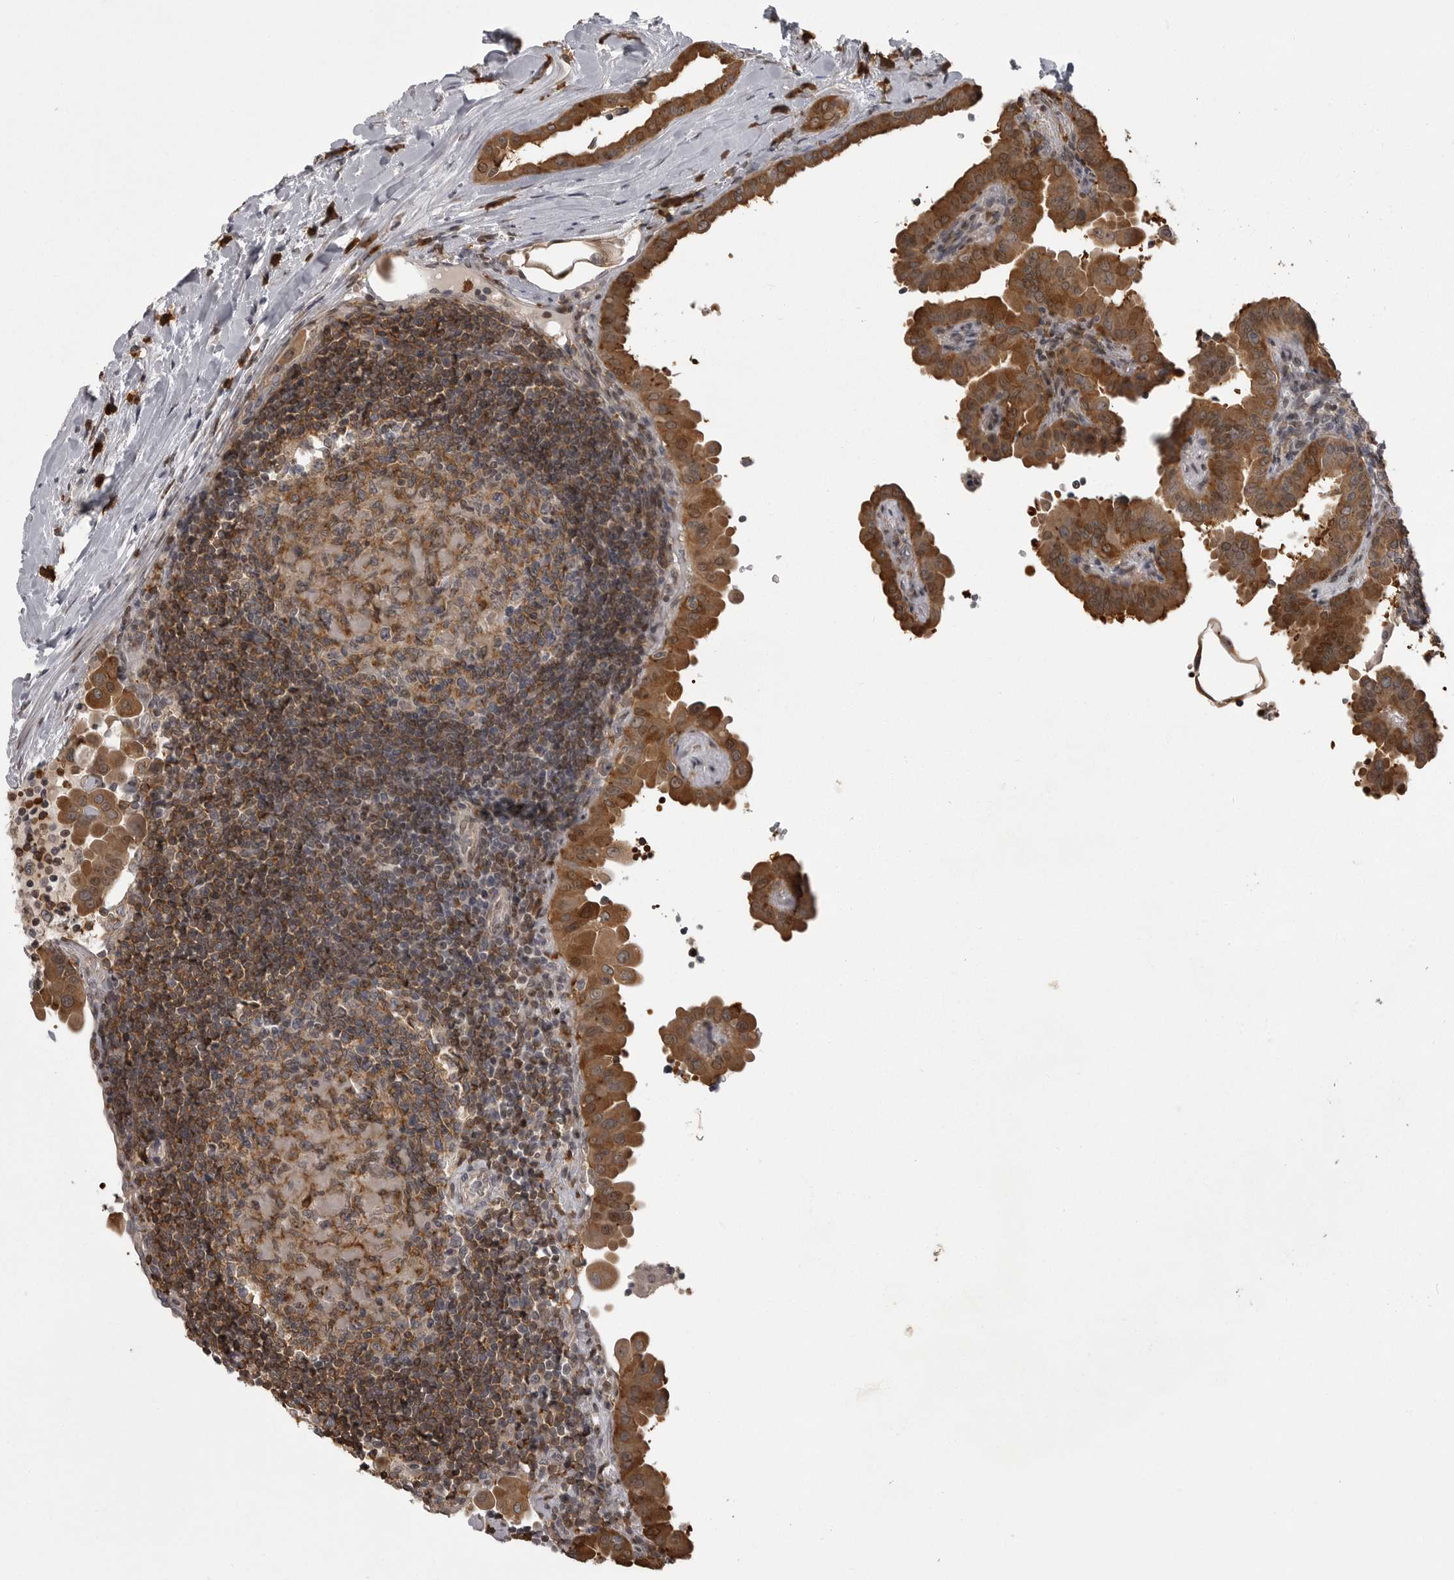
{"staining": {"intensity": "strong", "quantity": ">75%", "location": "cytoplasmic/membranous"}, "tissue": "thyroid cancer", "cell_type": "Tumor cells", "image_type": "cancer", "snomed": [{"axis": "morphology", "description": "Papillary adenocarcinoma, NOS"}, {"axis": "topography", "description": "Thyroid gland"}], "caption": "Papillary adenocarcinoma (thyroid) stained for a protein demonstrates strong cytoplasmic/membranous positivity in tumor cells. The staining was performed using DAB, with brown indicating positive protein expression. Nuclei are stained blue with hematoxylin.", "gene": "SNX16", "patient": {"sex": "male", "age": 33}}